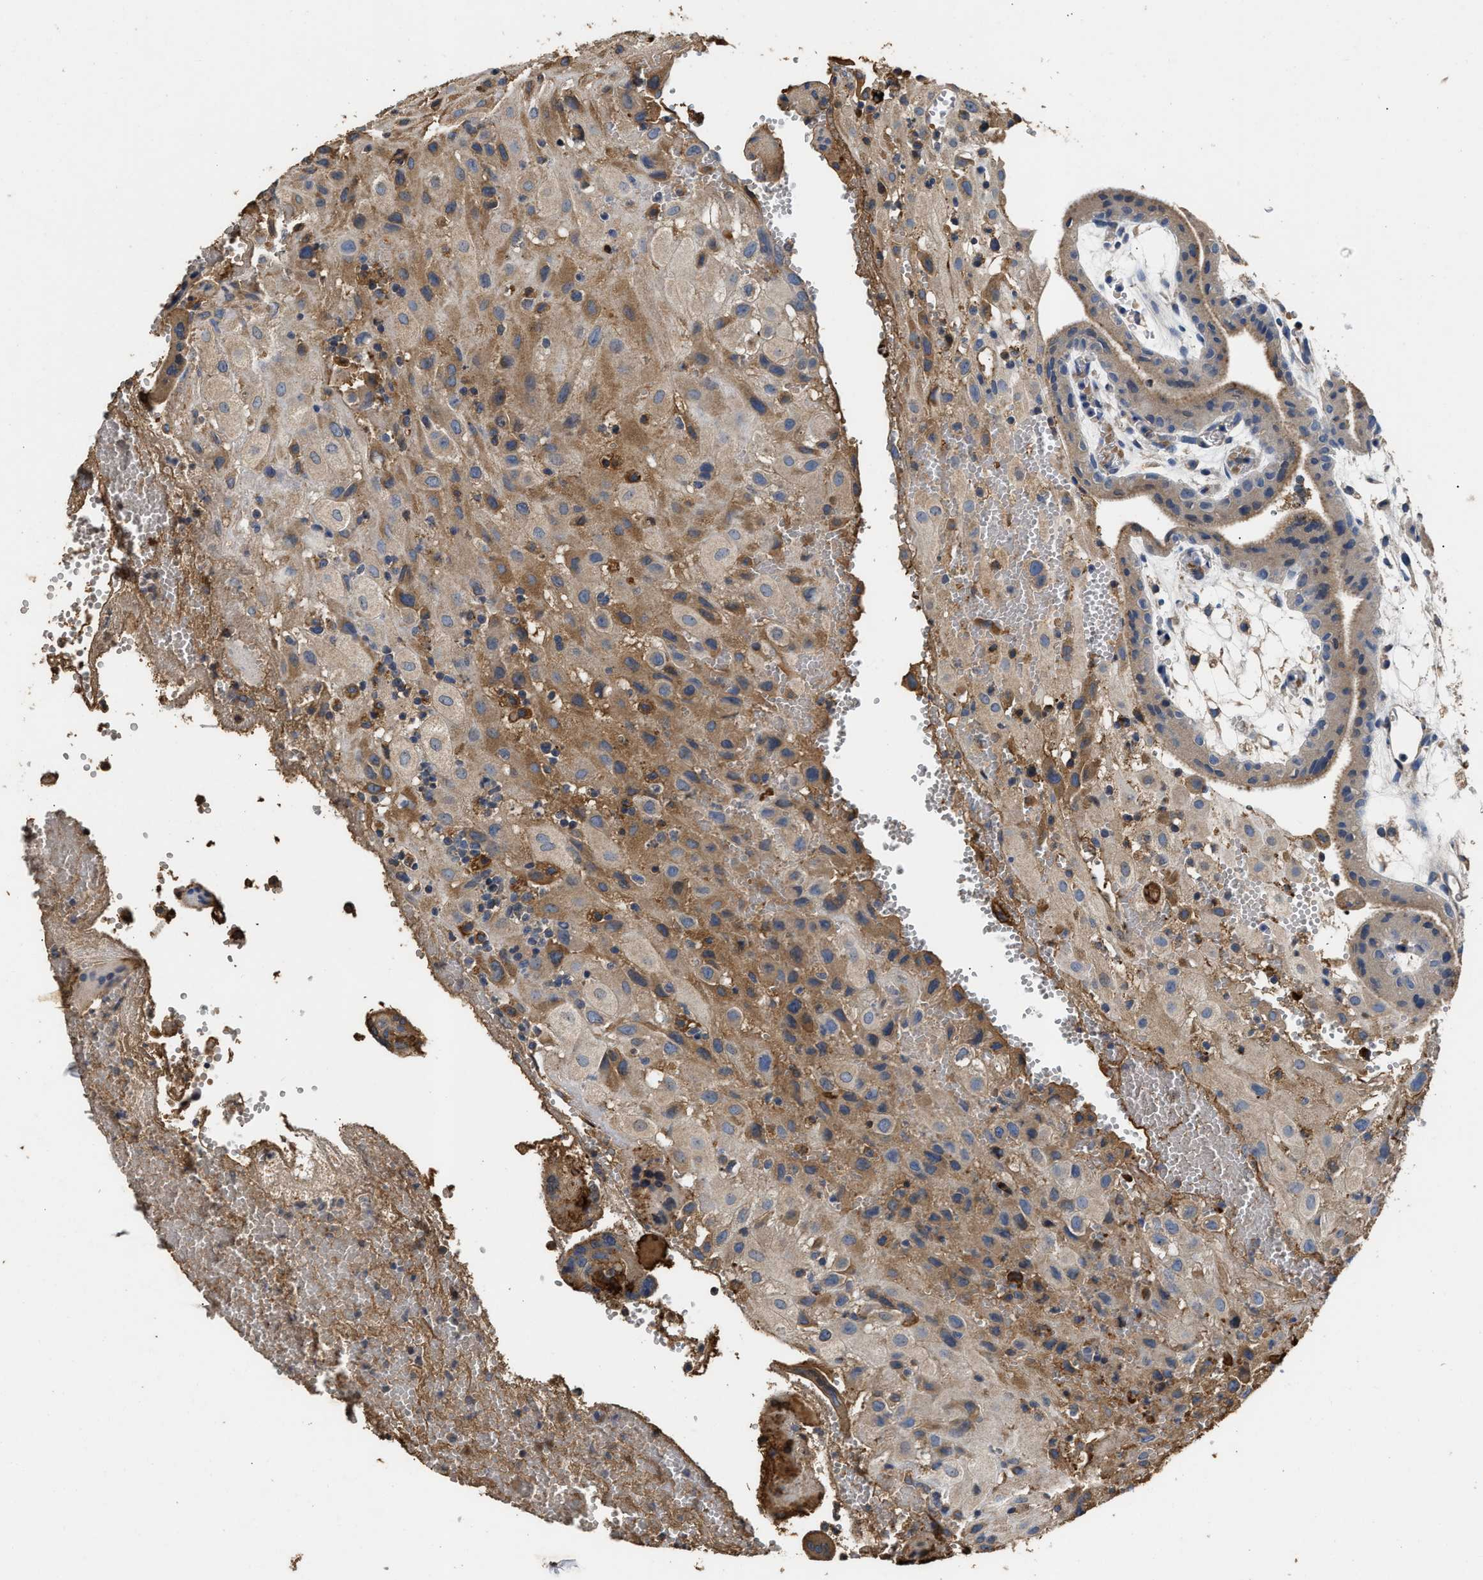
{"staining": {"intensity": "moderate", "quantity": ">75%", "location": "cytoplasmic/membranous"}, "tissue": "placenta", "cell_type": "Decidual cells", "image_type": "normal", "snomed": [{"axis": "morphology", "description": "Normal tissue, NOS"}, {"axis": "topography", "description": "Placenta"}], "caption": "A photomicrograph of human placenta stained for a protein displays moderate cytoplasmic/membranous brown staining in decidual cells.", "gene": "C3", "patient": {"sex": "female", "age": 18}}